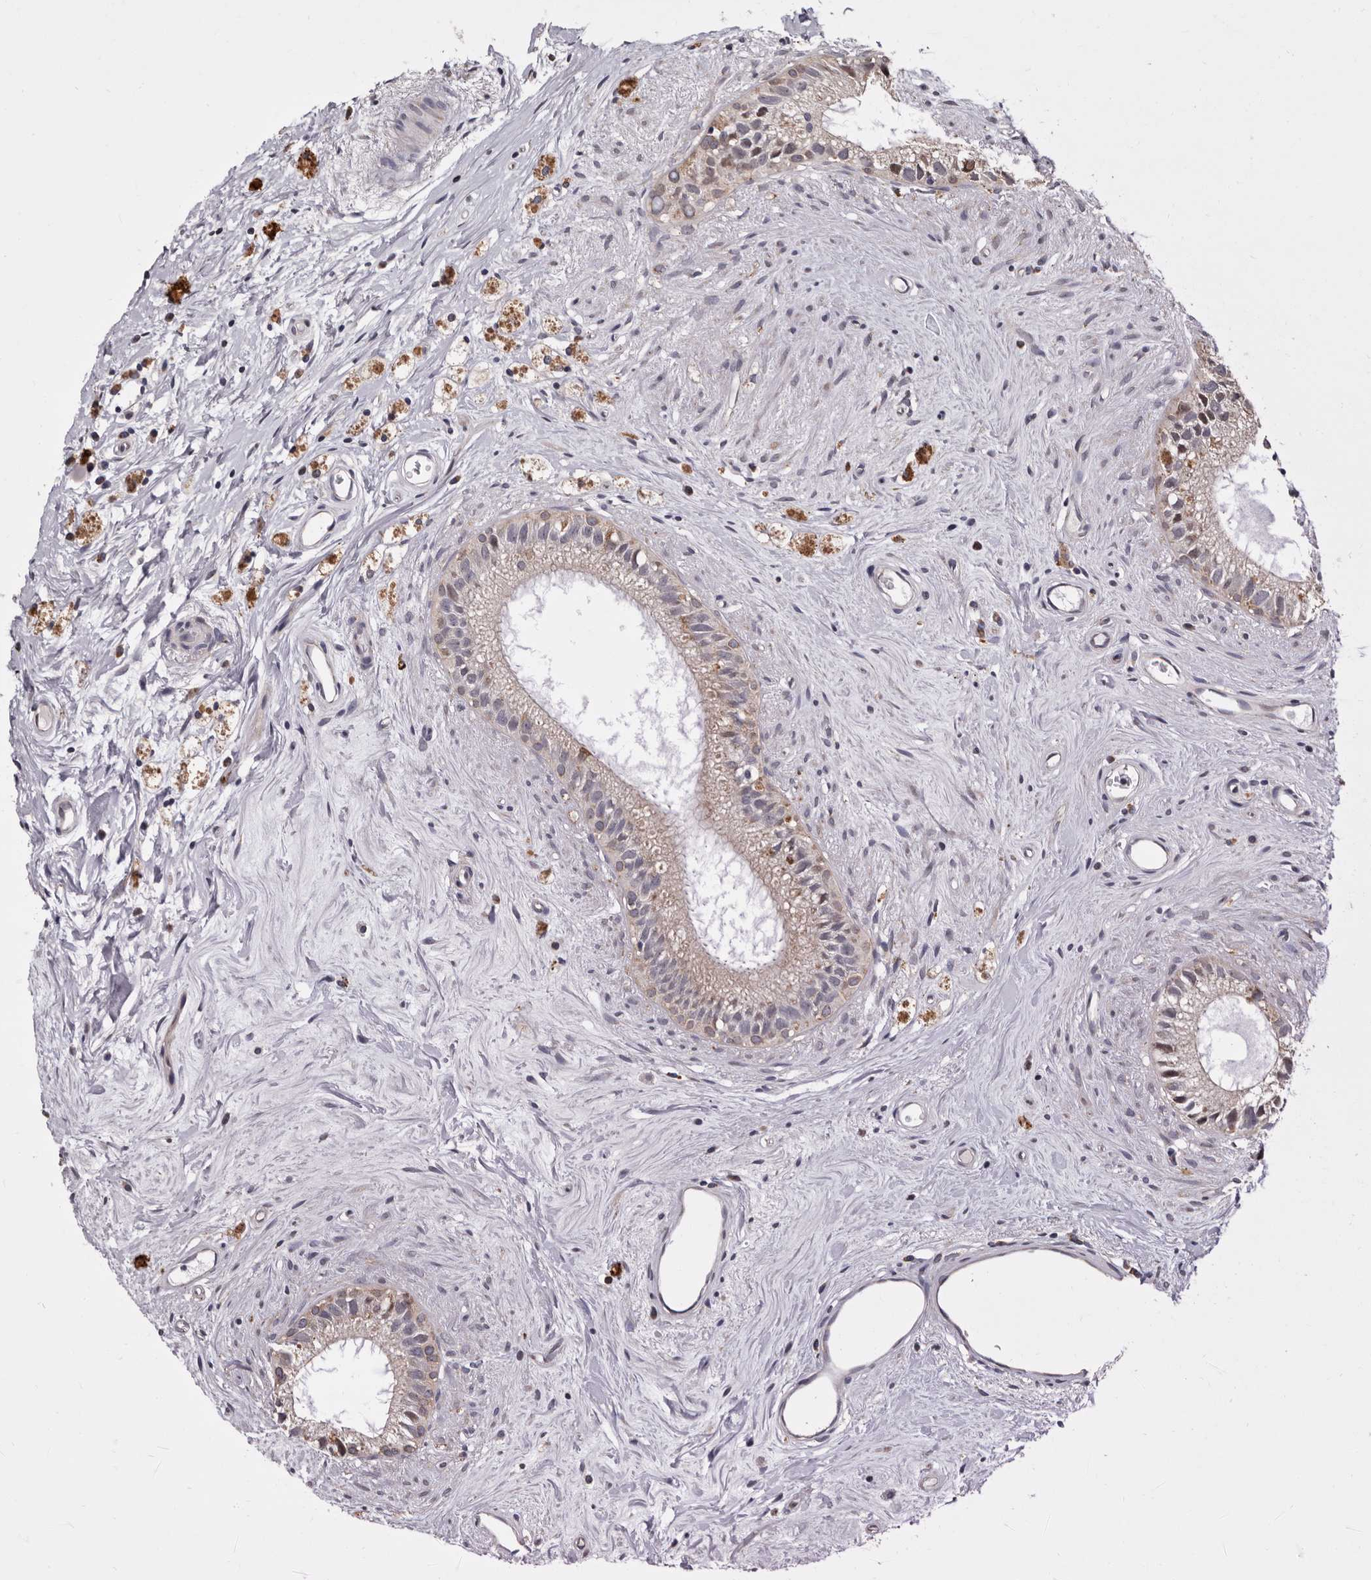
{"staining": {"intensity": "weak", "quantity": "25%-75%", "location": "cytoplasmic/membranous"}, "tissue": "epididymis", "cell_type": "Glandular cells", "image_type": "normal", "snomed": [{"axis": "morphology", "description": "Normal tissue, NOS"}, {"axis": "topography", "description": "Epididymis"}], "caption": "Brown immunohistochemical staining in normal human epididymis displays weak cytoplasmic/membranous staining in about 25%-75% of glandular cells. (Stains: DAB in brown, nuclei in blue, Microscopy: brightfield microscopy at high magnification).", "gene": "MRPL18", "patient": {"sex": "male", "age": 80}}